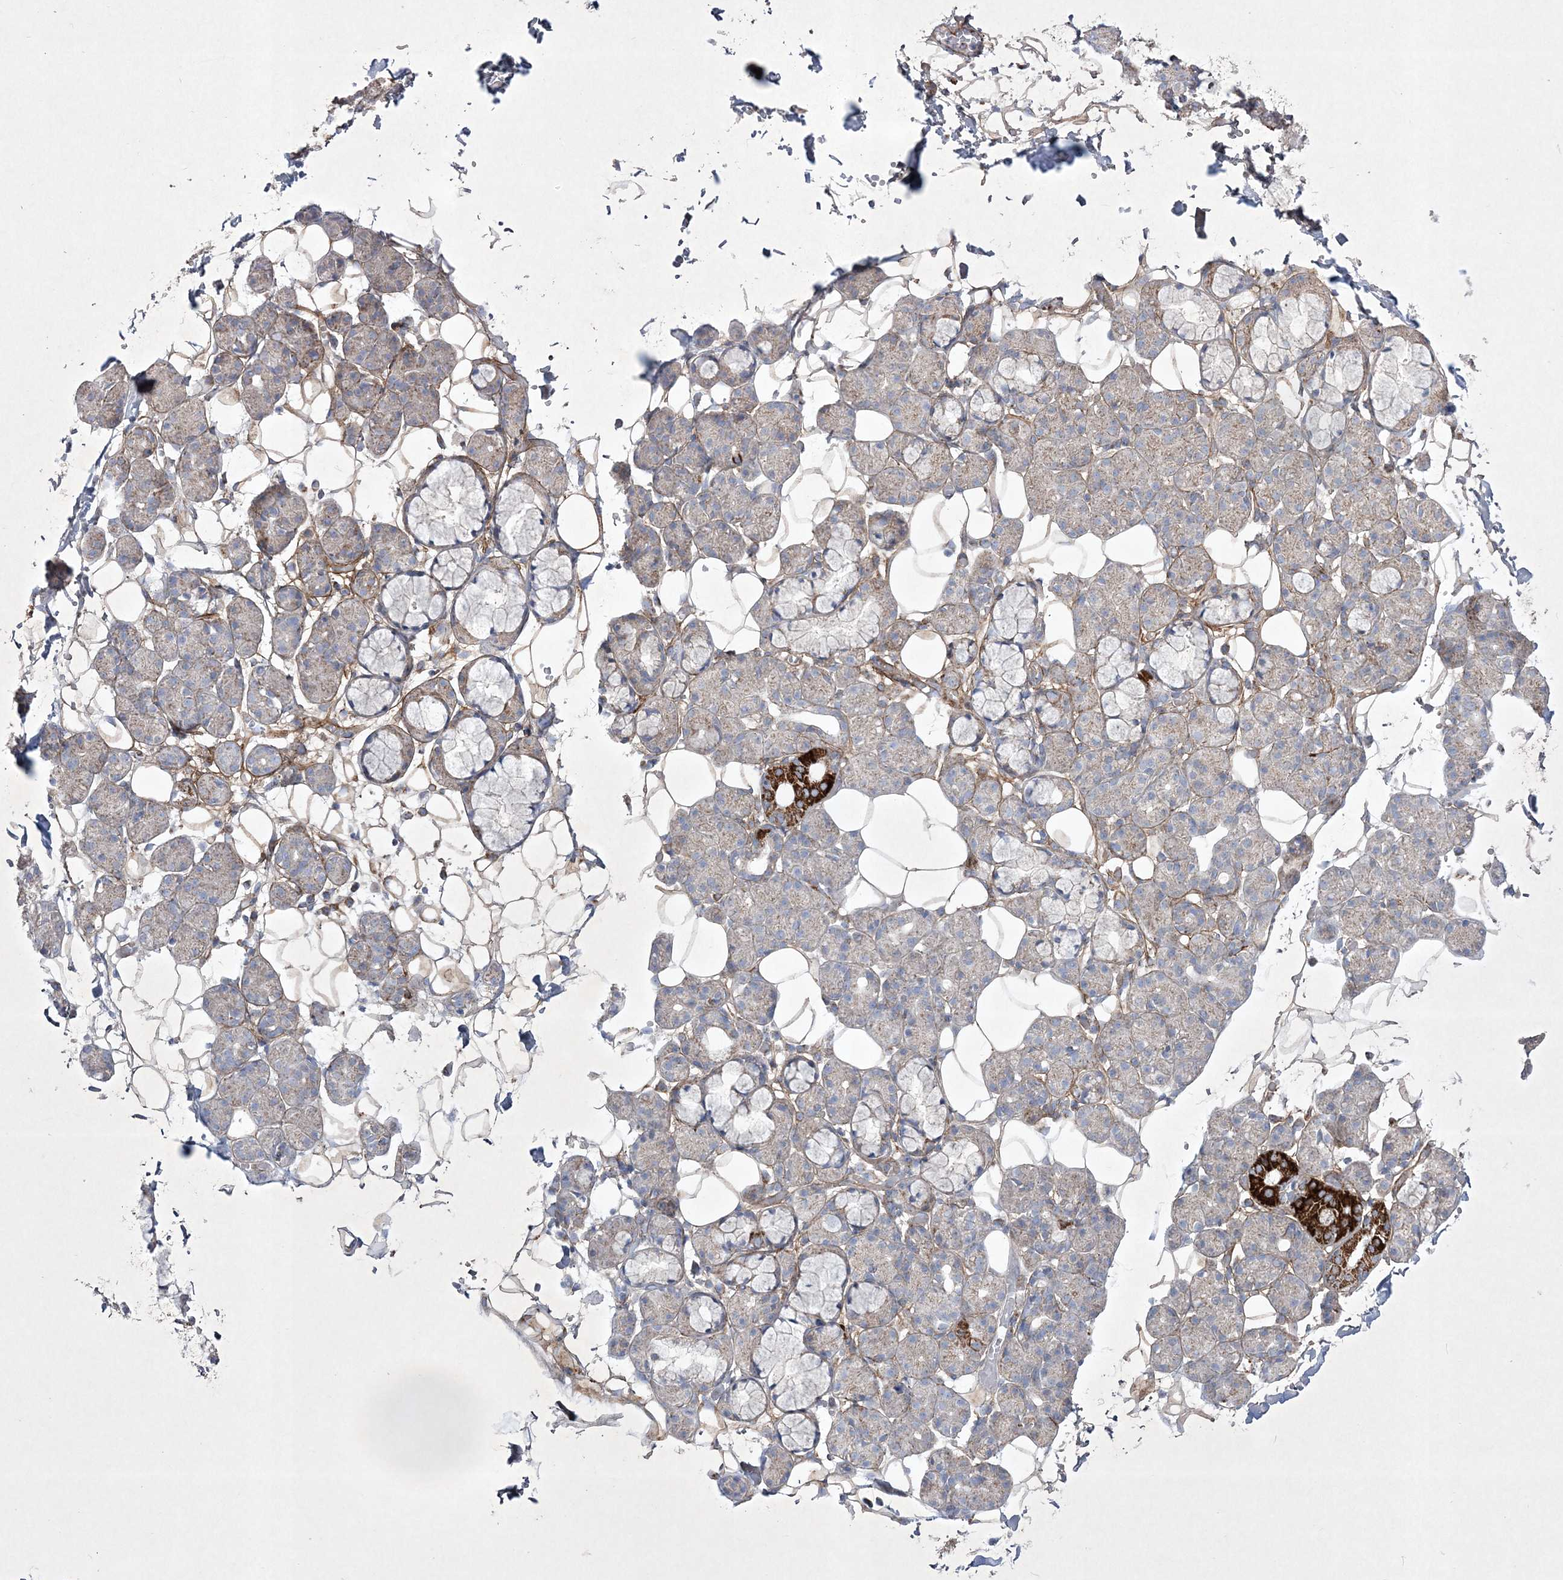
{"staining": {"intensity": "strong", "quantity": "<25%", "location": "cytoplasmic/membranous"}, "tissue": "salivary gland", "cell_type": "Glandular cells", "image_type": "normal", "snomed": [{"axis": "morphology", "description": "Normal tissue, NOS"}, {"axis": "topography", "description": "Salivary gland"}], "caption": "Brown immunohistochemical staining in normal salivary gland displays strong cytoplasmic/membranous expression in about <25% of glandular cells. (DAB = brown stain, brightfield microscopy at high magnification).", "gene": "RICTOR", "patient": {"sex": "male", "age": 63}}